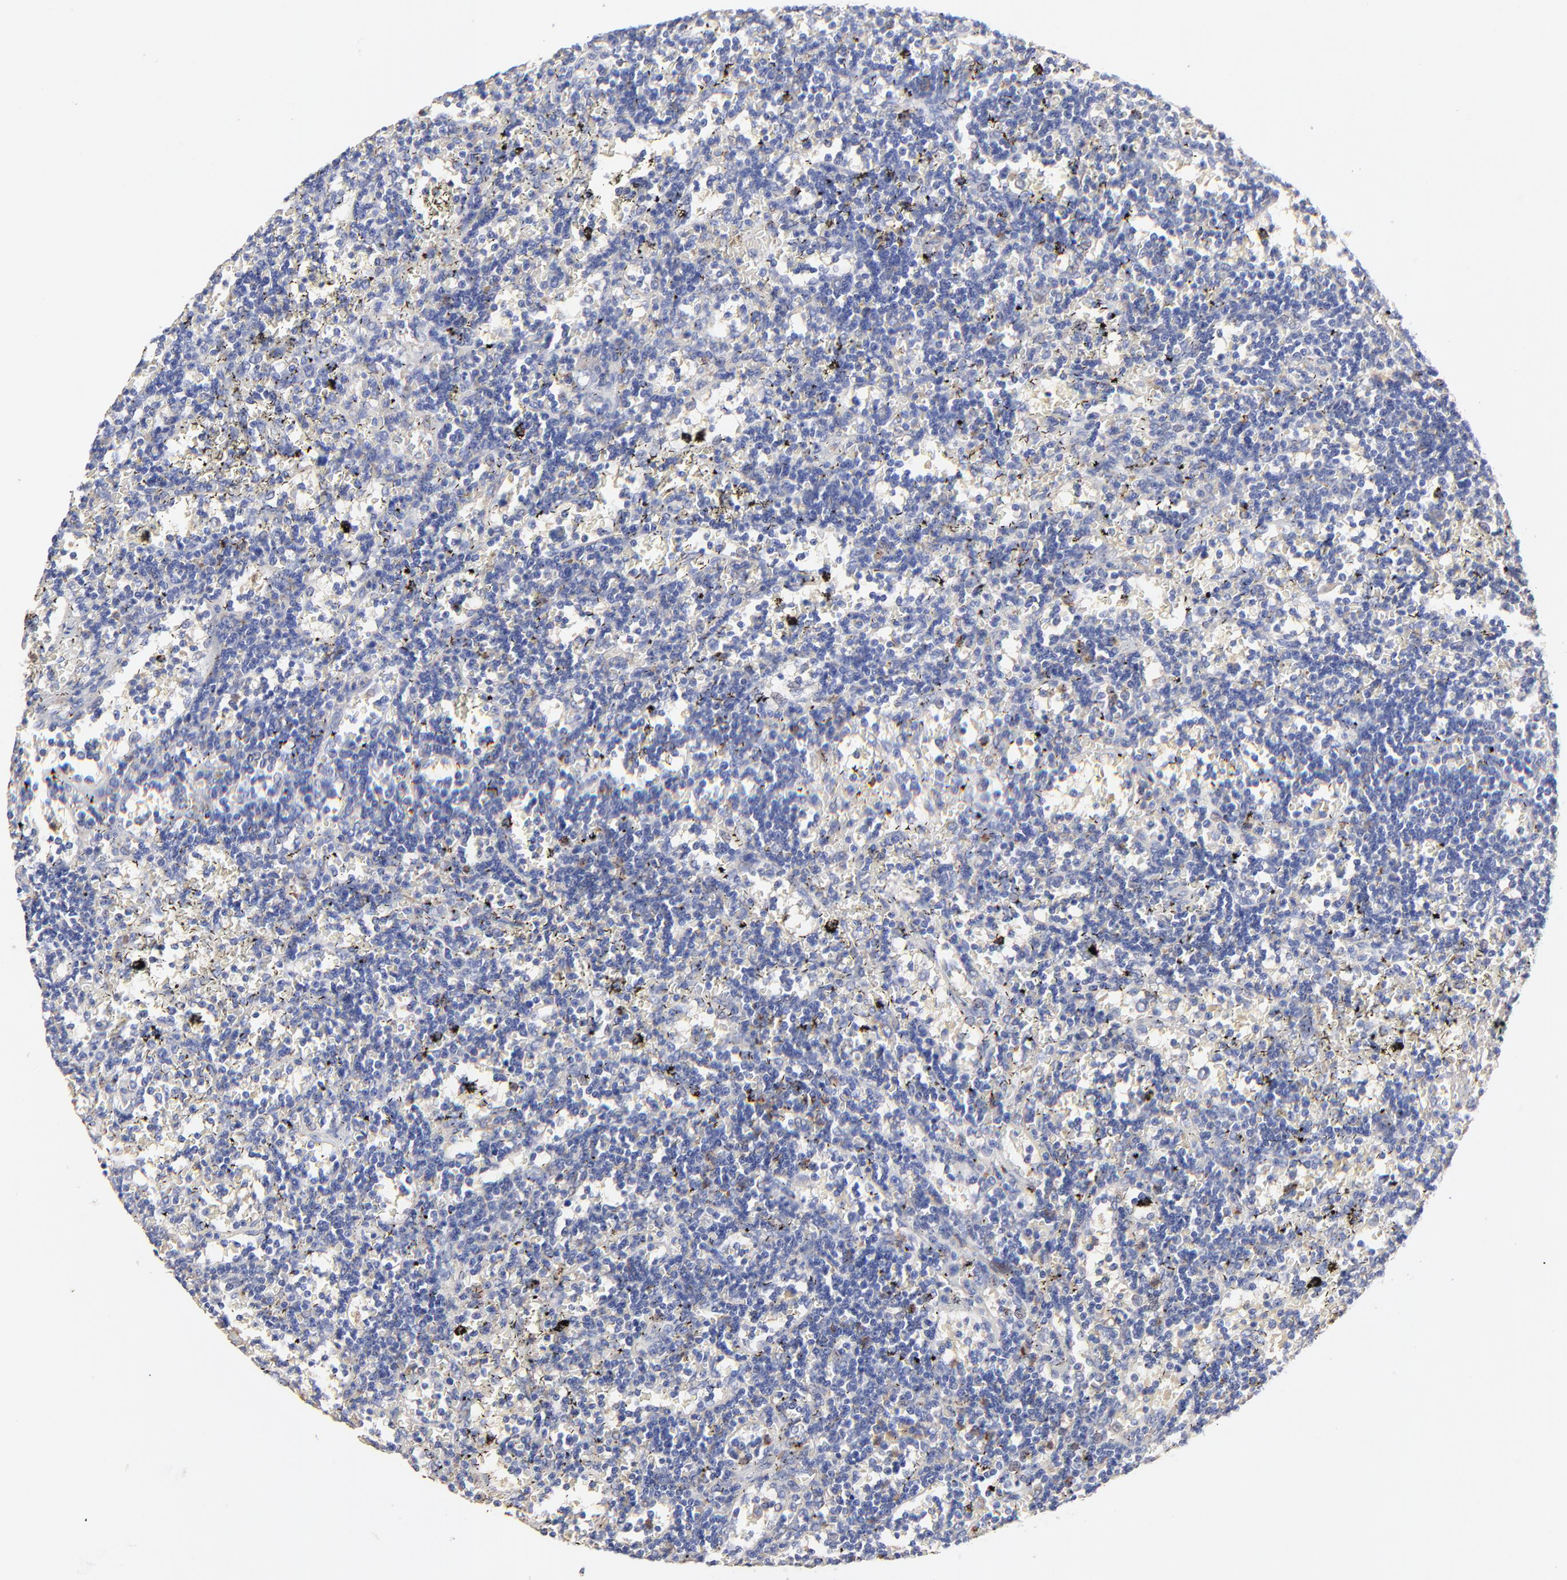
{"staining": {"intensity": "negative", "quantity": "none", "location": "none"}, "tissue": "lymphoma", "cell_type": "Tumor cells", "image_type": "cancer", "snomed": [{"axis": "morphology", "description": "Malignant lymphoma, non-Hodgkin's type, Low grade"}, {"axis": "topography", "description": "Spleen"}], "caption": "This micrograph is of malignant lymphoma, non-Hodgkin's type (low-grade) stained with immunohistochemistry (IHC) to label a protein in brown with the nuclei are counter-stained blue. There is no expression in tumor cells.", "gene": "PPFIBP2", "patient": {"sex": "male", "age": 60}}